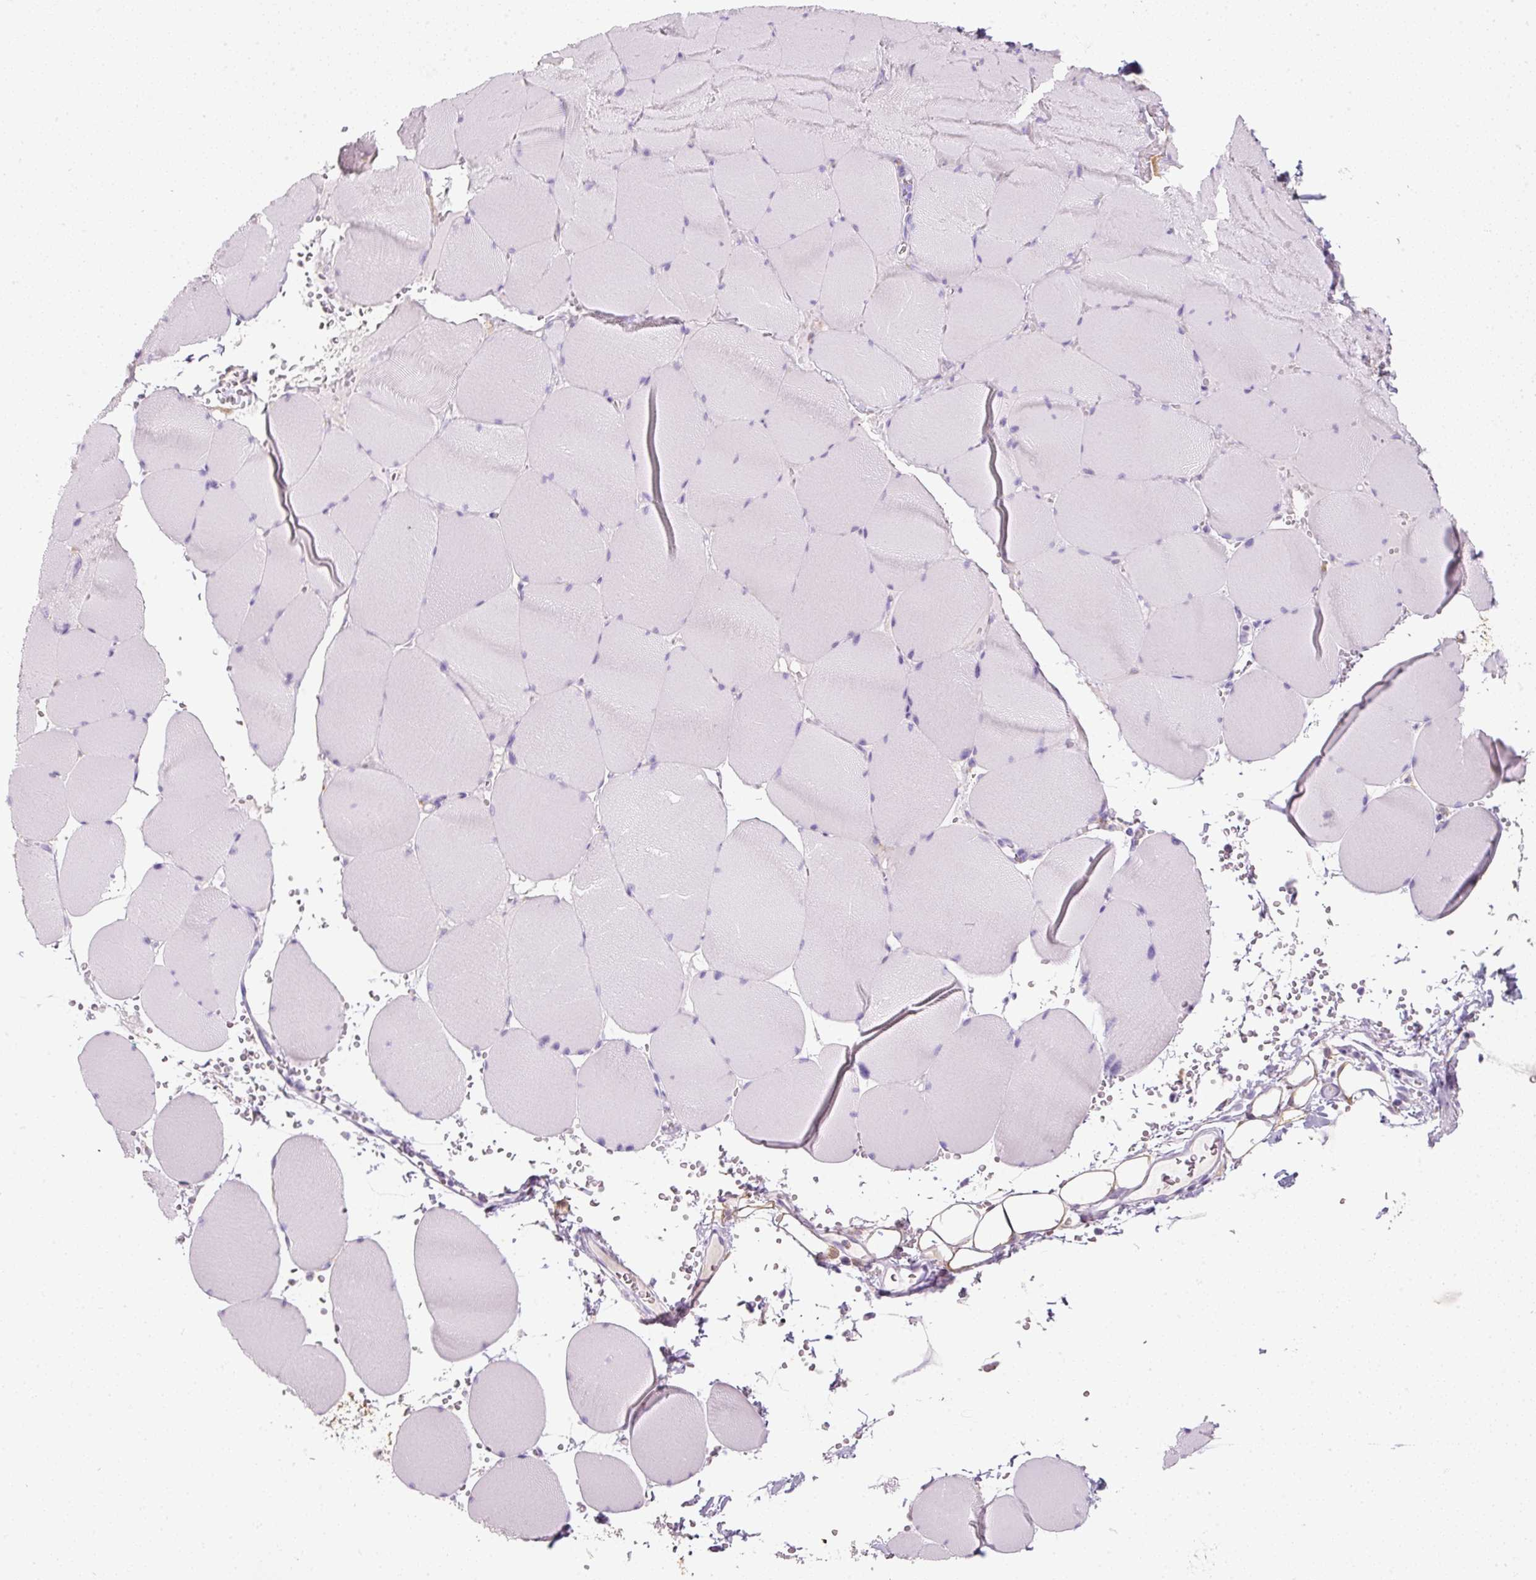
{"staining": {"intensity": "negative", "quantity": "none", "location": "none"}, "tissue": "skeletal muscle", "cell_type": "Myocytes", "image_type": "normal", "snomed": [{"axis": "morphology", "description": "Normal tissue, NOS"}, {"axis": "topography", "description": "Skeletal muscle"}, {"axis": "topography", "description": "Head-Neck"}], "caption": "Immunohistochemistry (IHC) micrograph of normal human skeletal muscle stained for a protein (brown), which demonstrates no positivity in myocytes. (DAB (3,3'-diaminobenzidine) IHC visualized using brightfield microscopy, high magnification).", "gene": "DNM1", "patient": {"sex": "male", "age": 66}}